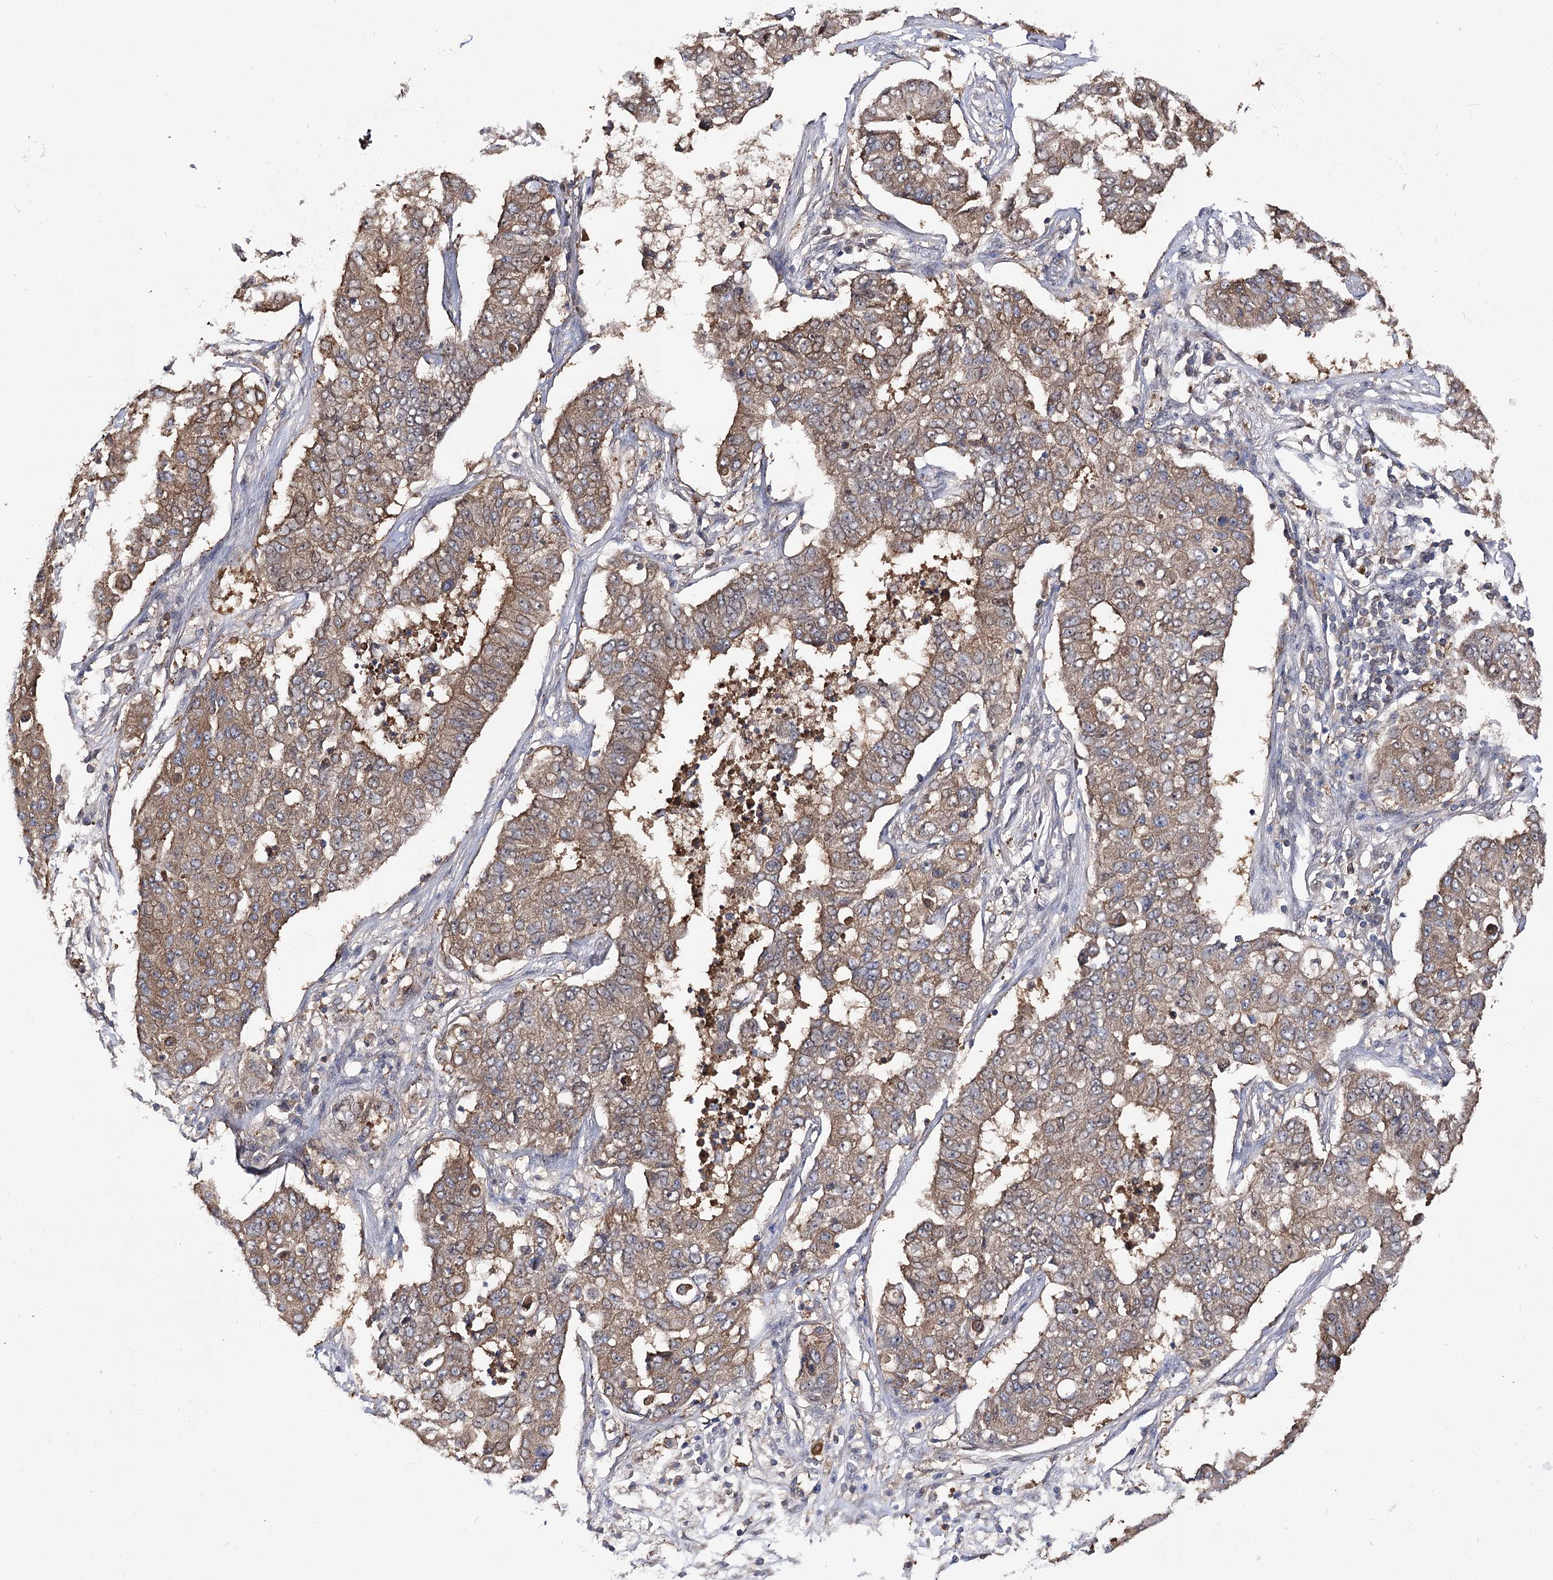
{"staining": {"intensity": "moderate", "quantity": ">75%", "location": "cytoplasmic/membranous"}, "tissue": "lung cancer", "cell_type": "Tumor cells", "image_type": "cancer", "snomed": [{"axis": "morphology", "description": "Squamous cell carcinoma, NOS"}, {"axis": "topography", "description": "Lung"}], "caption": "A high-resolution image shows immunohistochemistry staining of squamous cell carcinoma (lung), which demonstrates moderate cytoplasmic/membranous positivity in about >75% of tumor cells.", "gene": "UGP2", "patient": {"sex": "male", "age": 74}}